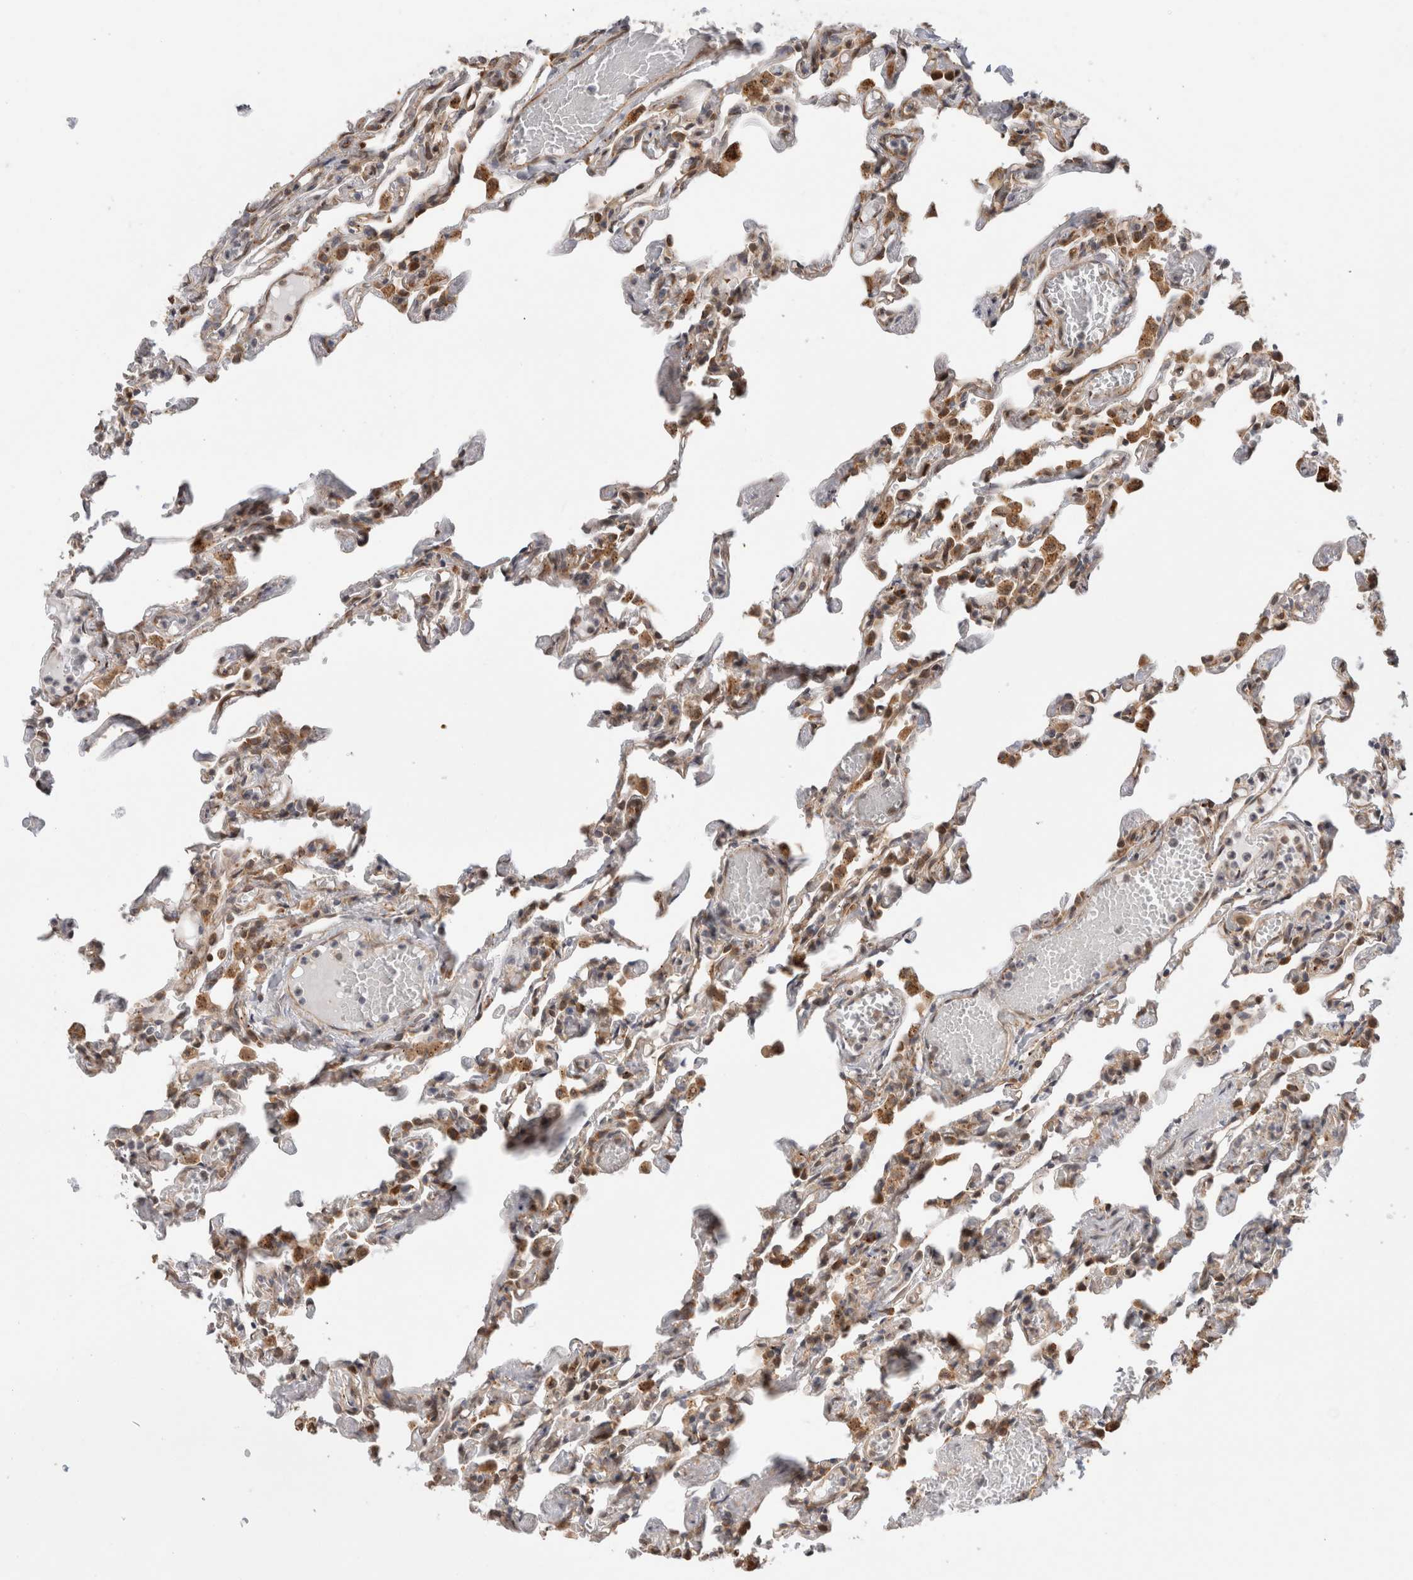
{"staining": {"intensity": "moderate", "quantity": ">75%", "location": "cytoplasmic/membranous"}, "tissue": "lung", "cell_type": "Alveolar cells", "image_type": "normal", "snomed": [{"axis": "morphology", "description": "Normal tissue, NOS"}, {"axis": "topography", "description": "Lung"}], "caption": "Immunohistochemistry (IHC) of unremarkable human lung exhibits medium levels of moderate cytoplasmic/membranous positivity in approximately >75% of alveolar cells. The staining is performed using DAB brown chromogen to label protein expression. The nuclei are counter-stained blue using hematoxylin.", "gene": "ACTL9", "patient": {"sex": "male", "age": 21}}